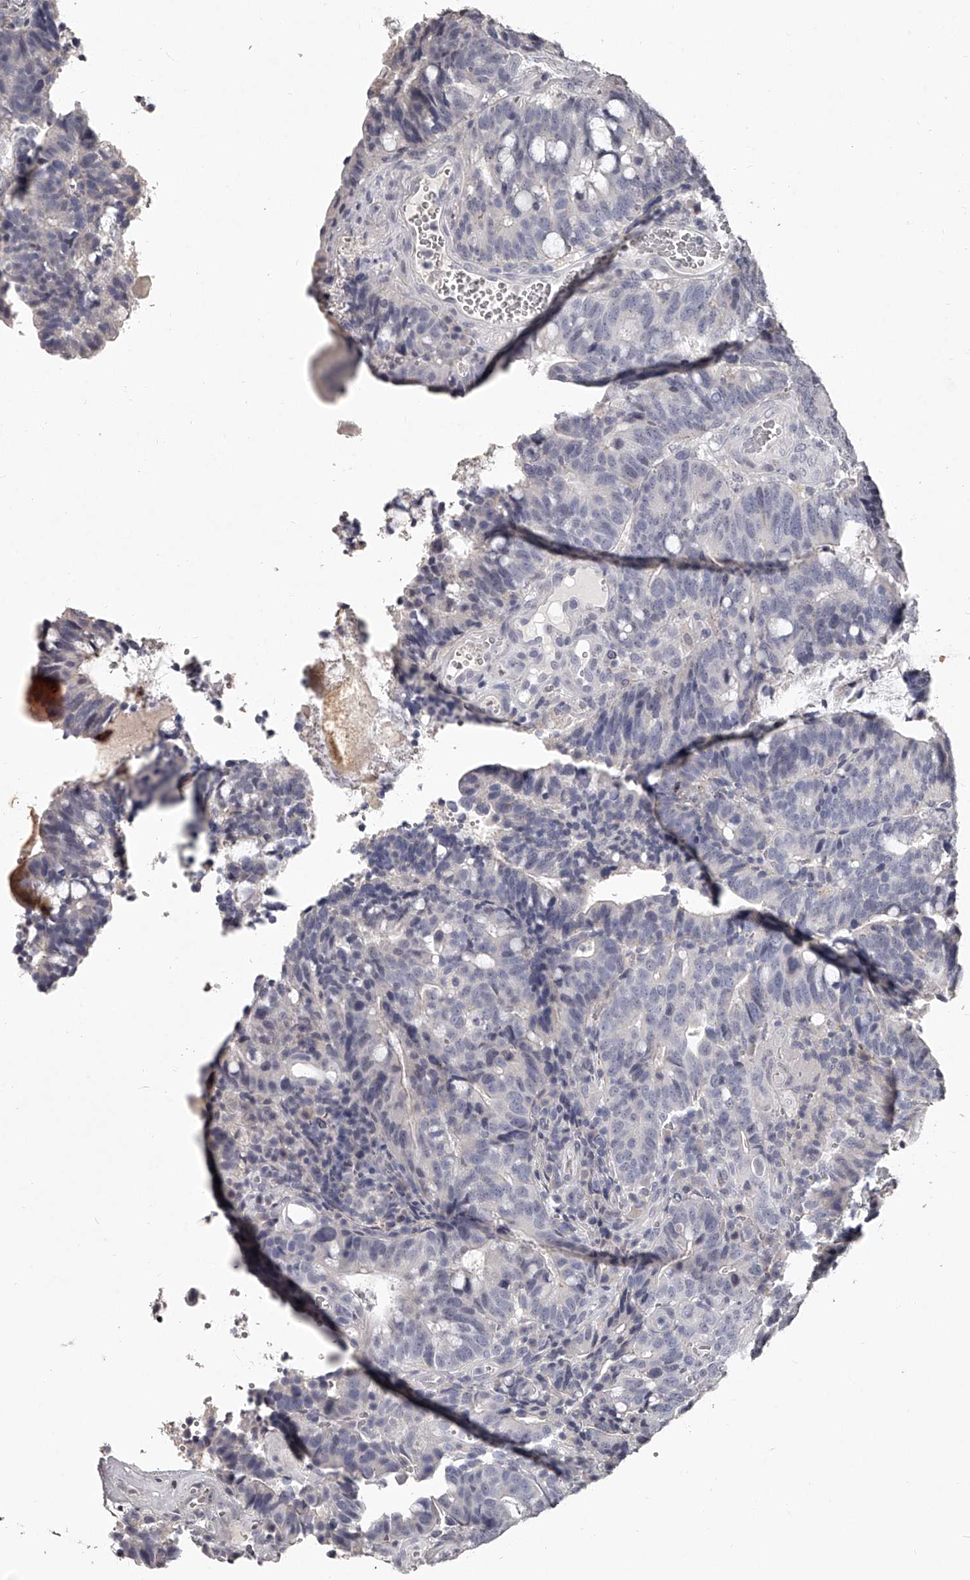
{"staining": {"intensity": "negative", "quantity": "none", "location": "none"}, "tissue": "colorectal cancer", "cell_type": "Tumor cells", "image_type": "cancer", "snomed": [{"axis": "morphology", "description": "Adenocarcinoma, NOS"}, {"axis": "topography", "description": "Colon"}], "caption": "This is an IHC image of colorectal cancer. There is no positivity in tumor cells.", "gene": "NT5DC1", "patient": {"sex": "female", "age": 66}}